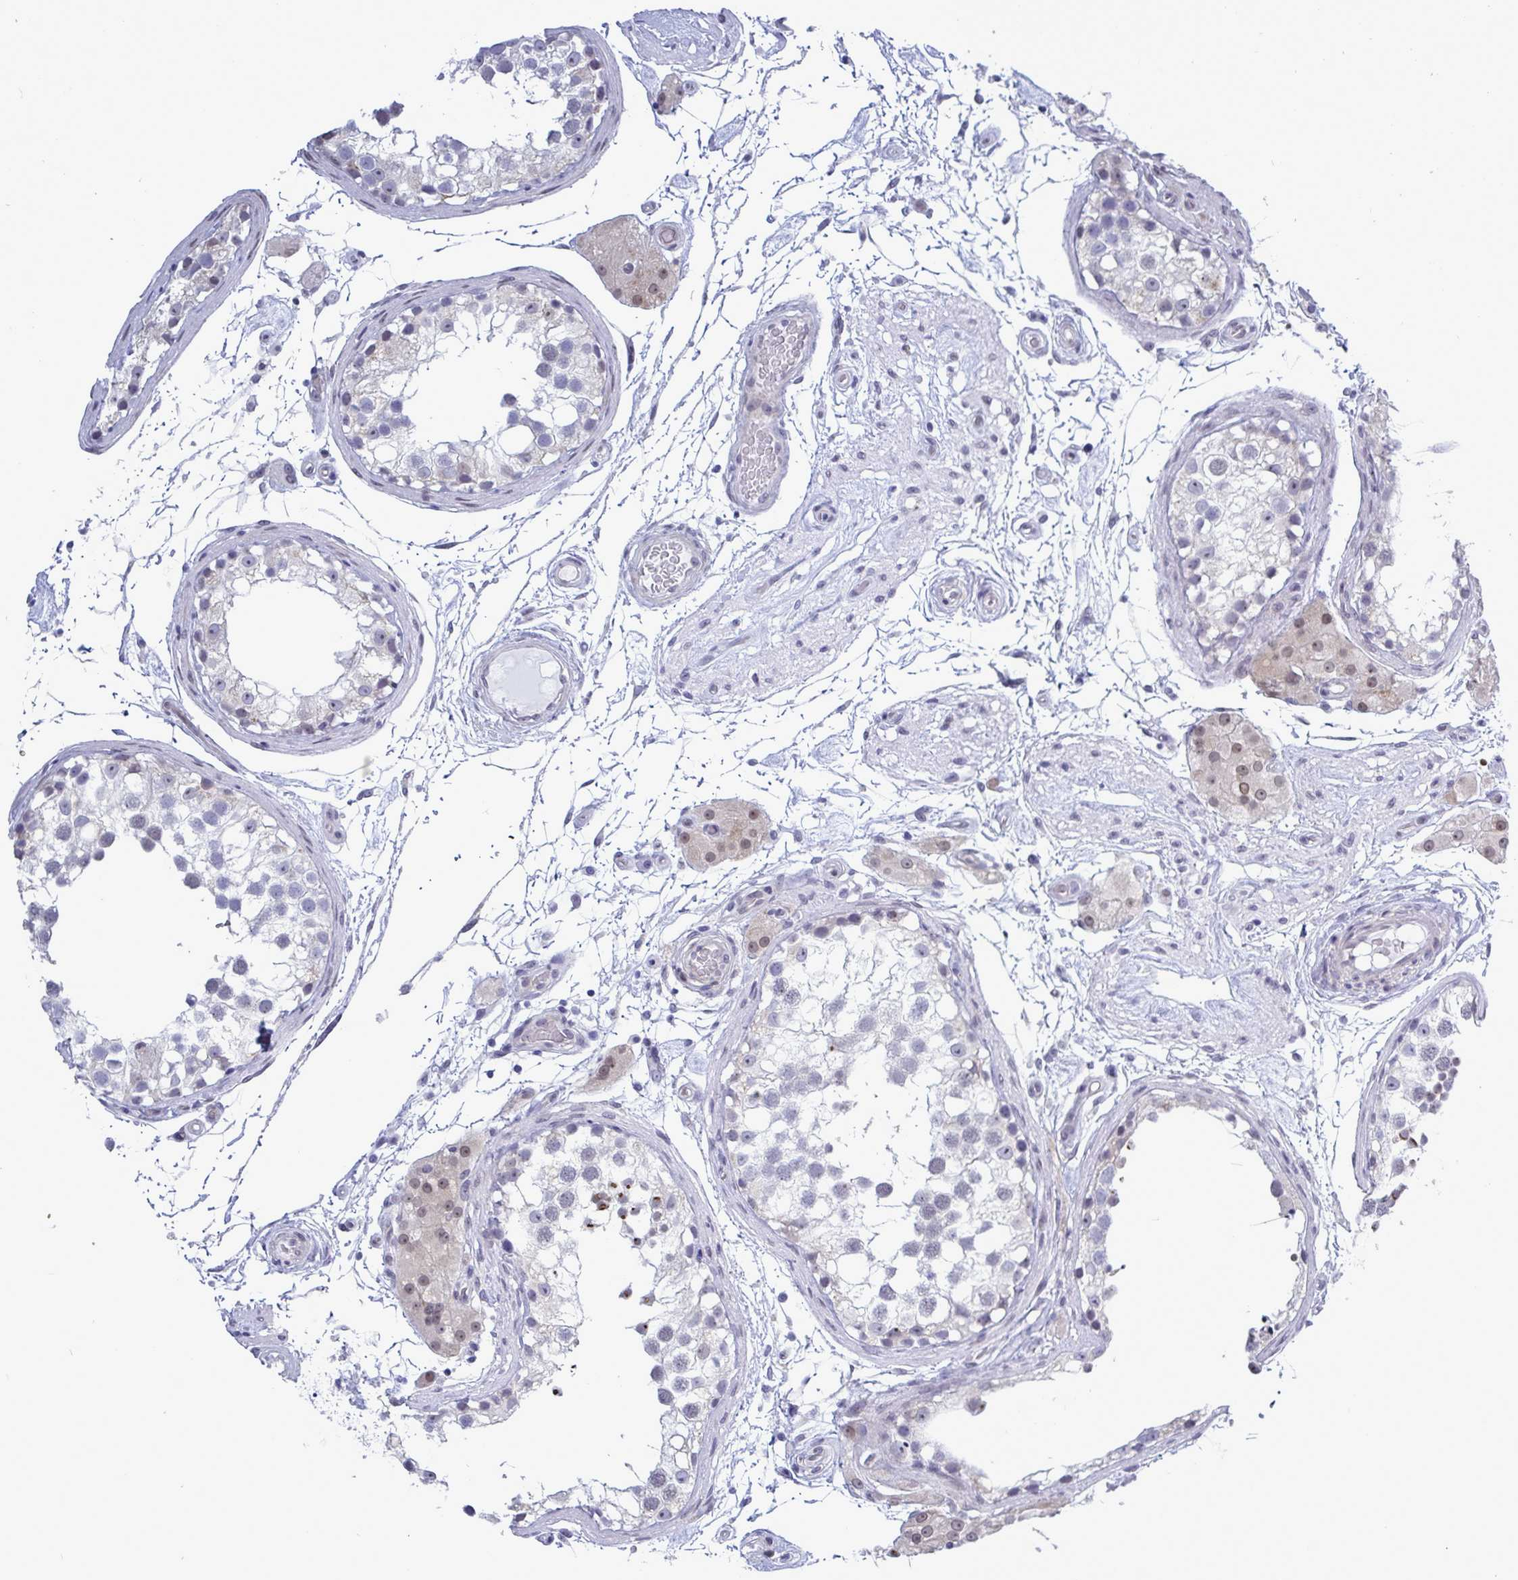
{"staining": {"intensity": "strong", "quantity": "<25%", "location": "cytoplasmic/membranous,nuclear"}, "tissue": "testis", "cell_type": "Cells in seminiferous ducts", "image_type": "normal", "snomed": [{"axis": "morphology", "description": "Normal tissue, NOS"}, {"axis": "morphology", "description": "Seminoma, NOS"}, {"axis": "topography", "description": "Testis"}], "caption": "The image exhibits immunohistochemical staining of benign testis. There is strong cytoplasmic/membranous,nuclear expression is appreciated in approximately <25% of cells in seminiferous ducts.", "gene": "MFSD4A", "patient": {"sex": "male", "age": 65}}